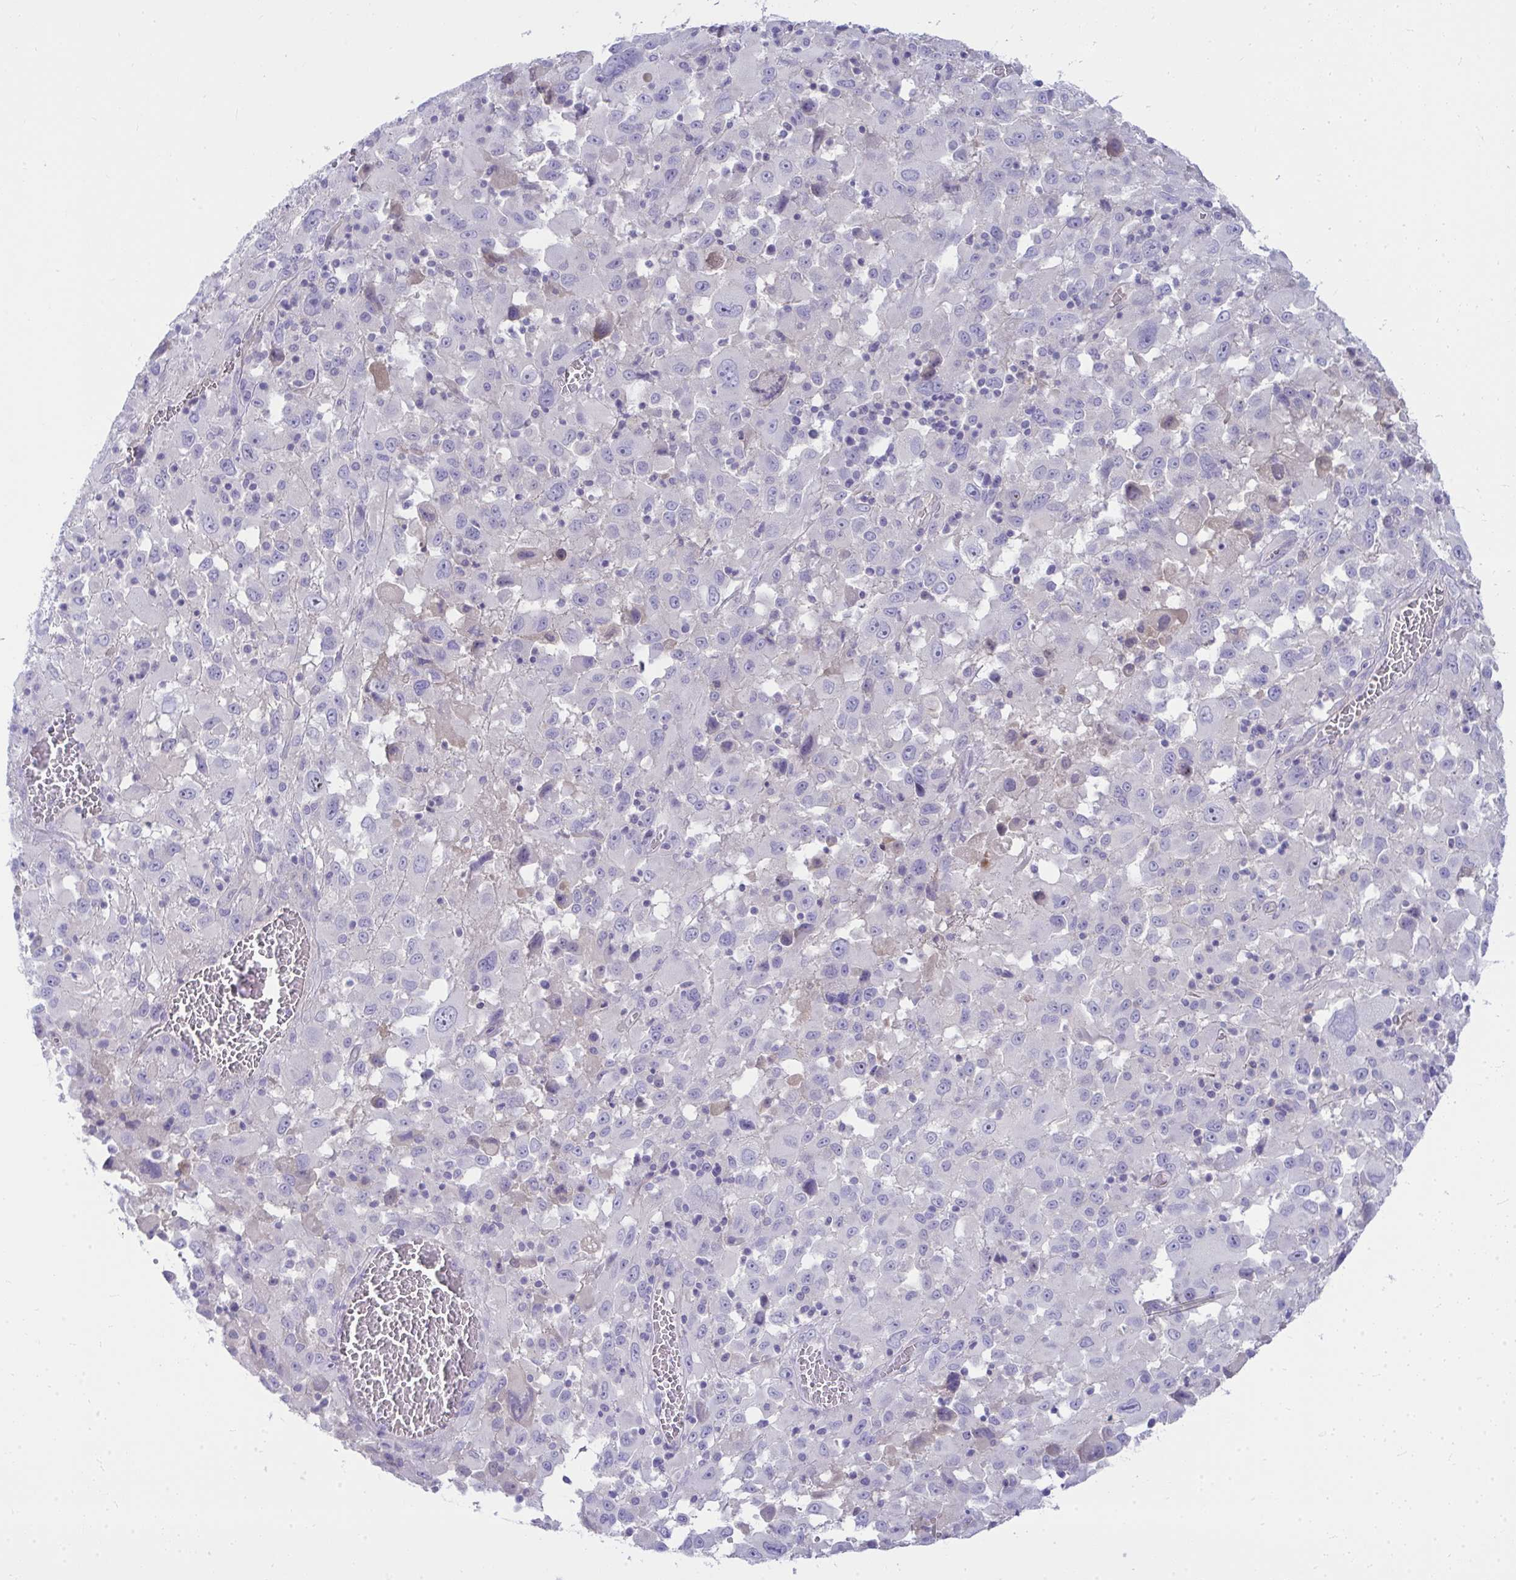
{"staining": {"intensity": "negative", "quantity": "none", "location": "none"}, "tissue": "melanoma", "cell_type": "Tumor cells", "image_type": "cancer", "snomed": [{"axis": "morphology", "description": "Malignant melanoma, Metastatic site"}, {"axis": "topography", "description": "Soft tissue"}], "caption": "Immunohistochemistry (IHC) of human malignant melanoma (metastatic site) displays no expression in tumor cells.", "gene": "LRRC36", "patient": {"sex": "male", "age": 50}}